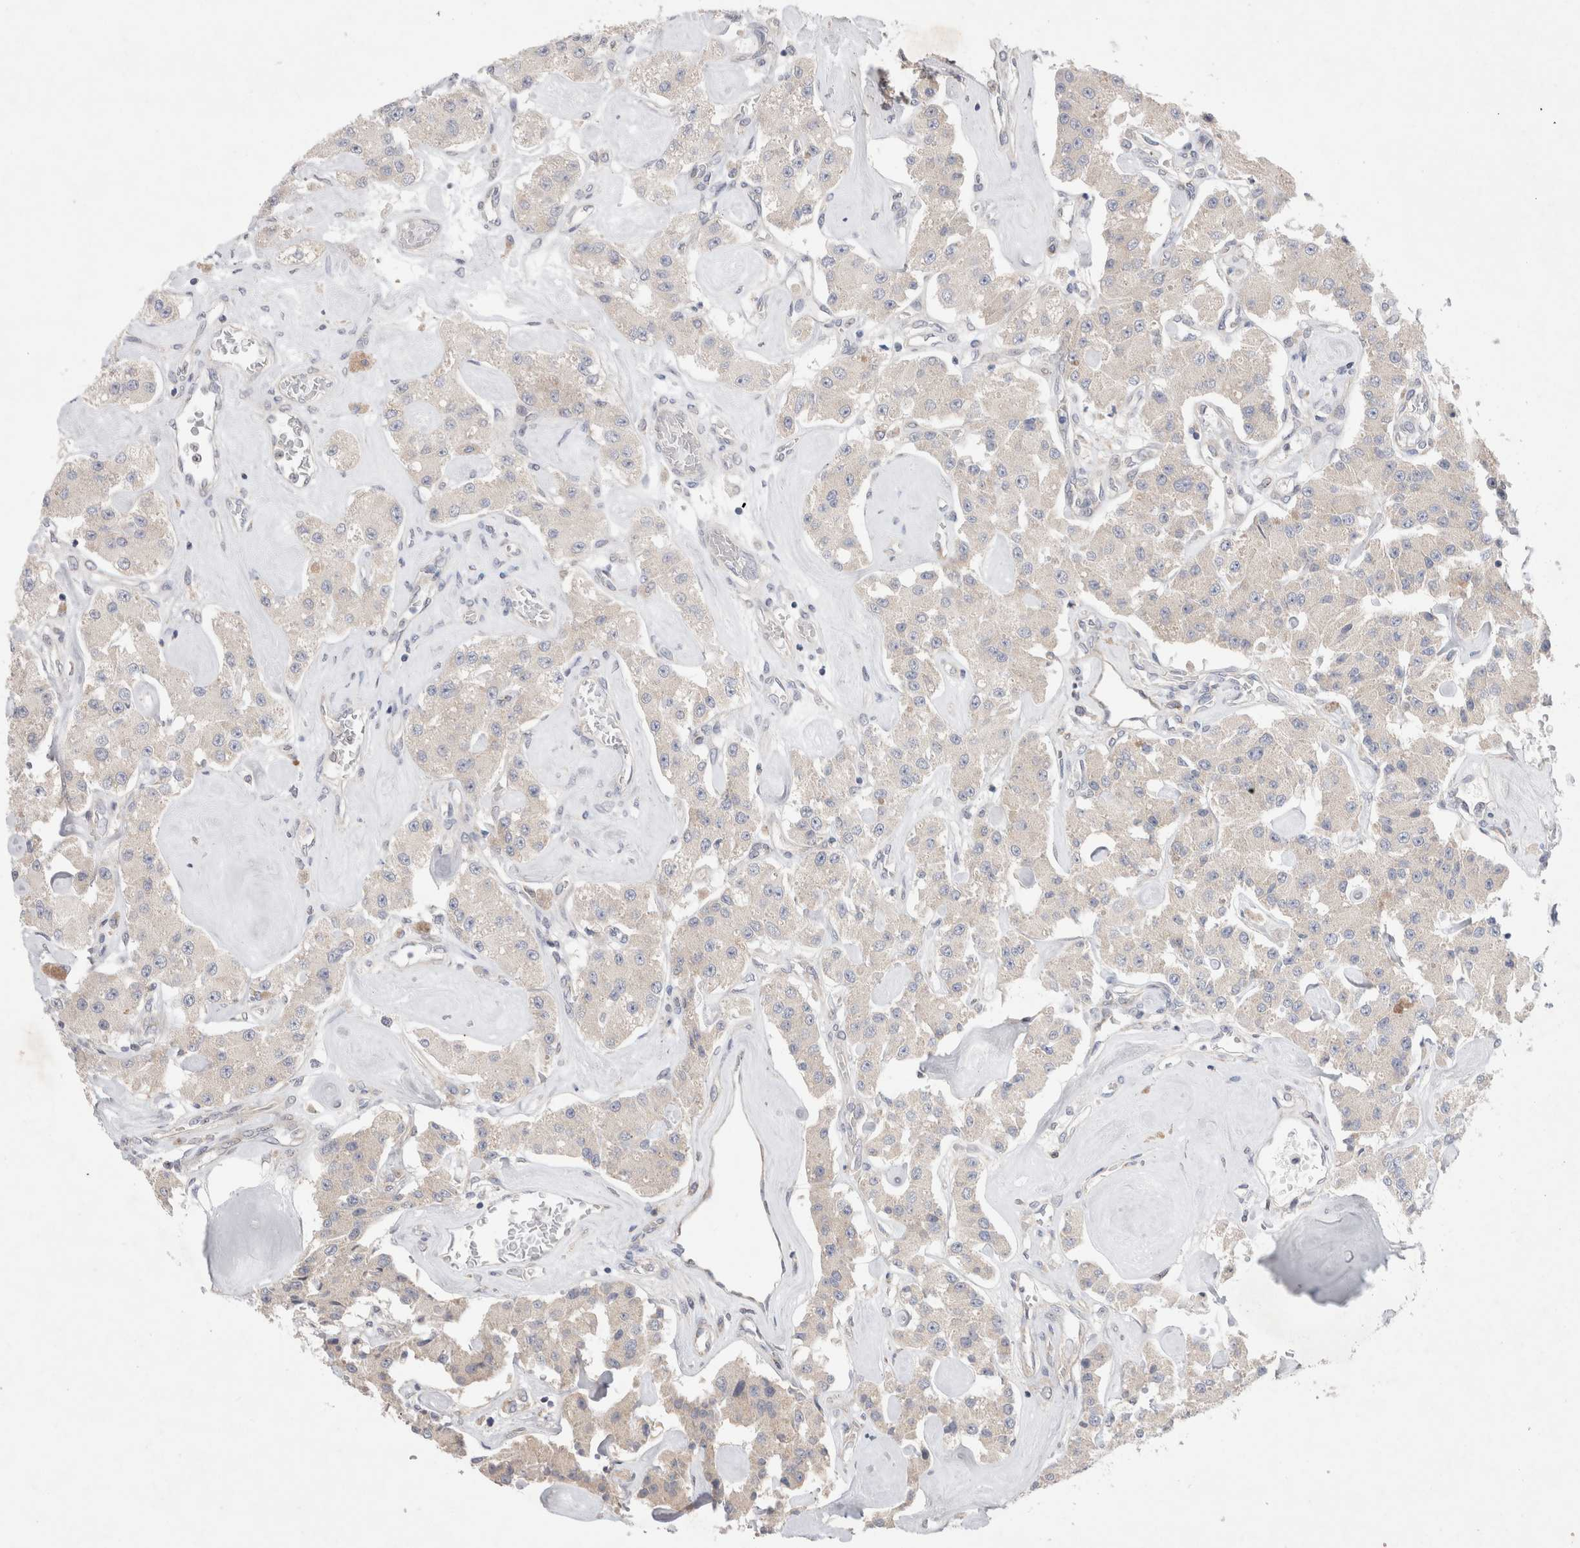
{"staining": {"intensity": "weak", "quantity": "<25%", "location": "cytoplasmic/membranous"}, "tissue": "carcinoid", "cell_type": "Tumor cells", "image_type": "cancer", "snomed": [{"axis": "morphology", "description": "Carcinoid, malignant, NOS"}, {"axis": "topography", "description": "Pancreas"}], "caption": "IHC photomicrograph of neoplastic tissue: human carcinoid stained with DAB (3,3'-diaminobenzidine) reveals no significant protein expression in tumor cells. The staining was performed using DAB (3,3'-diaminobenzidine) to visualize the protein expression in brown, while the nuclei were stained in blue with hematoxylin (Magnification: 20x).", "gene": "BICD2", "patient": {"sex": "male", "age": 41}}